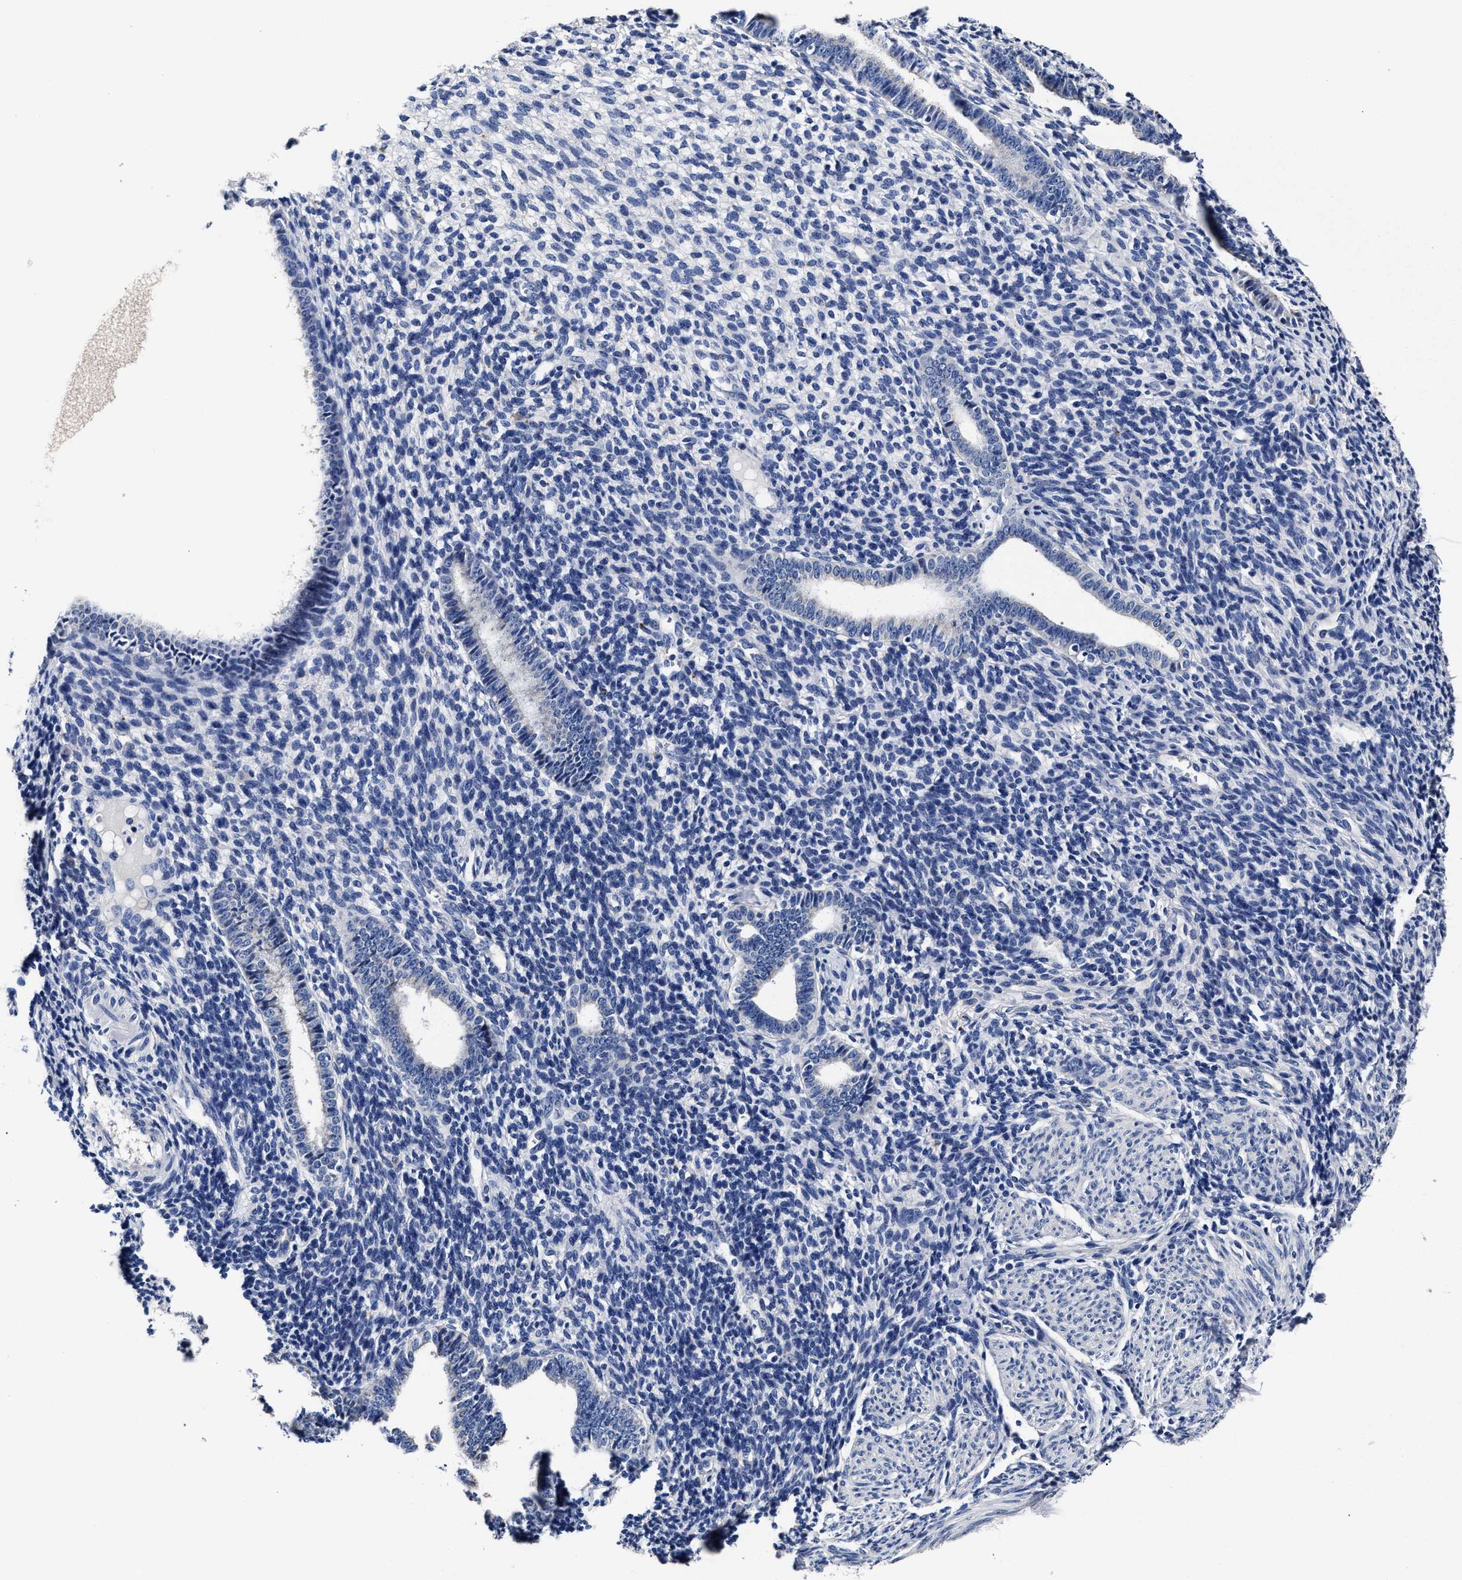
{"staining": {"intensity": "negative", "quantity": "none", "location": "none"}, "tissue": "endometrium", "cell_type": "Cells in endometrial stroma", "image_type": "normal", "snomed": [{"axis": "morphology", "description": "Normal tissue, NOS"}, {"axis": "morphology", "description": "Adenocarcinoma, NOS"}, {"axis": "topography", "description": "Endometrium"}], "caption": "DAB immunohistochemical staining of unremarkable endometrium demonstrates no significant staining in cells in endometrial stroma. (Stains: DAB (3,3'-diaminobenzidine) immunohistochemistry with hematoxylin counter stain, Microscopy: brightfield microscopy at high magnification).", "gene": "OLFML2A", "patient": {"sex": "female", "age": 57}}